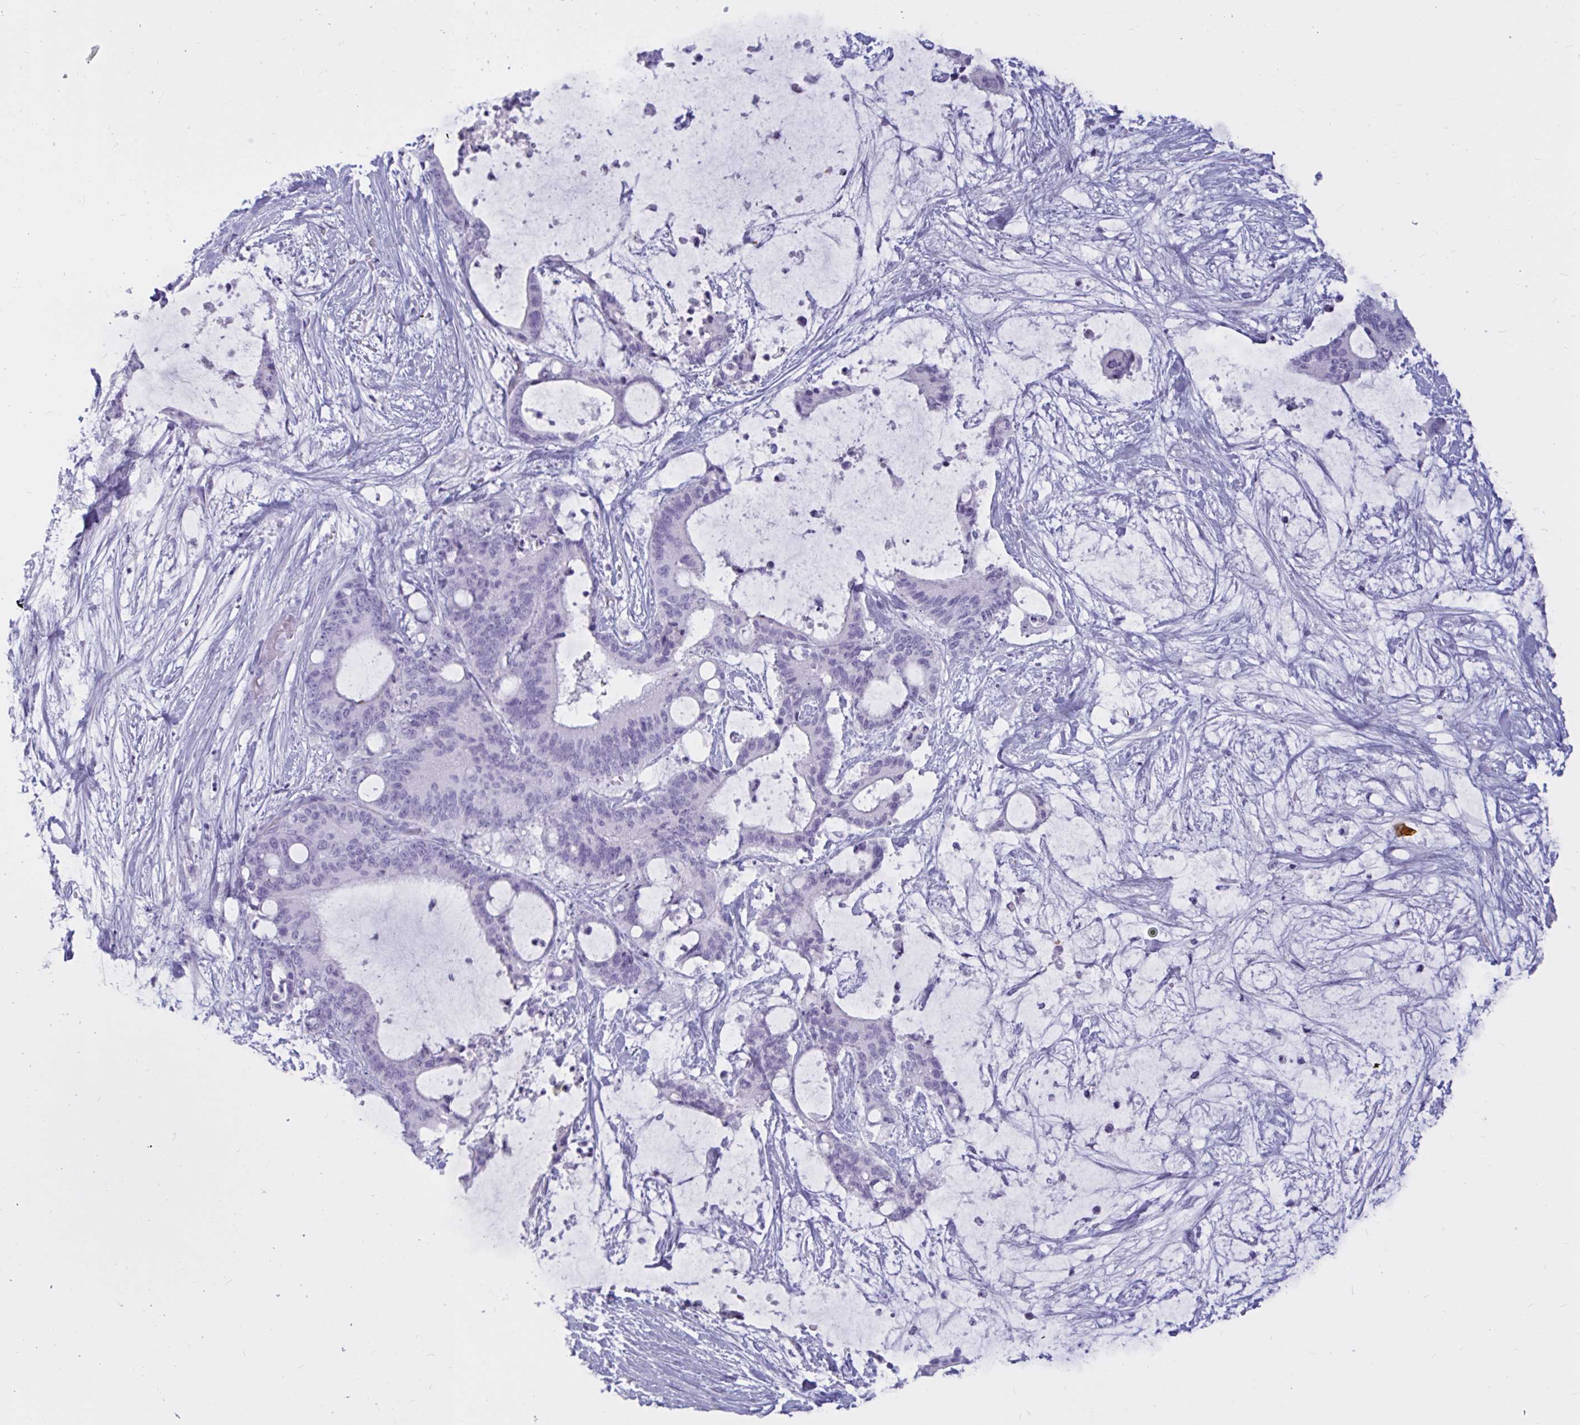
{"staining": {"intensity": "negative", "quantity": "none", "location": "none"}, "tissue": "liver cancer", "cell_type": "Tumor cells", "image_type": "cancer", "snomed": [{"axis": "morphology", "description": "Normal tissue, NOS"}, {"axis": "morphology", "description": "Cholangiocarcinoma"}, {"axis": "topography", "description": "Liver"}, {"axis": "topography", "description": "Peripheral nerve tissue"}], "caption": "The image demonstrates no significant expression in tumor cells of liver cholangiocarcinoma.", "gene": "BBS10", "patient": {"sex": "female", "age": 73}}